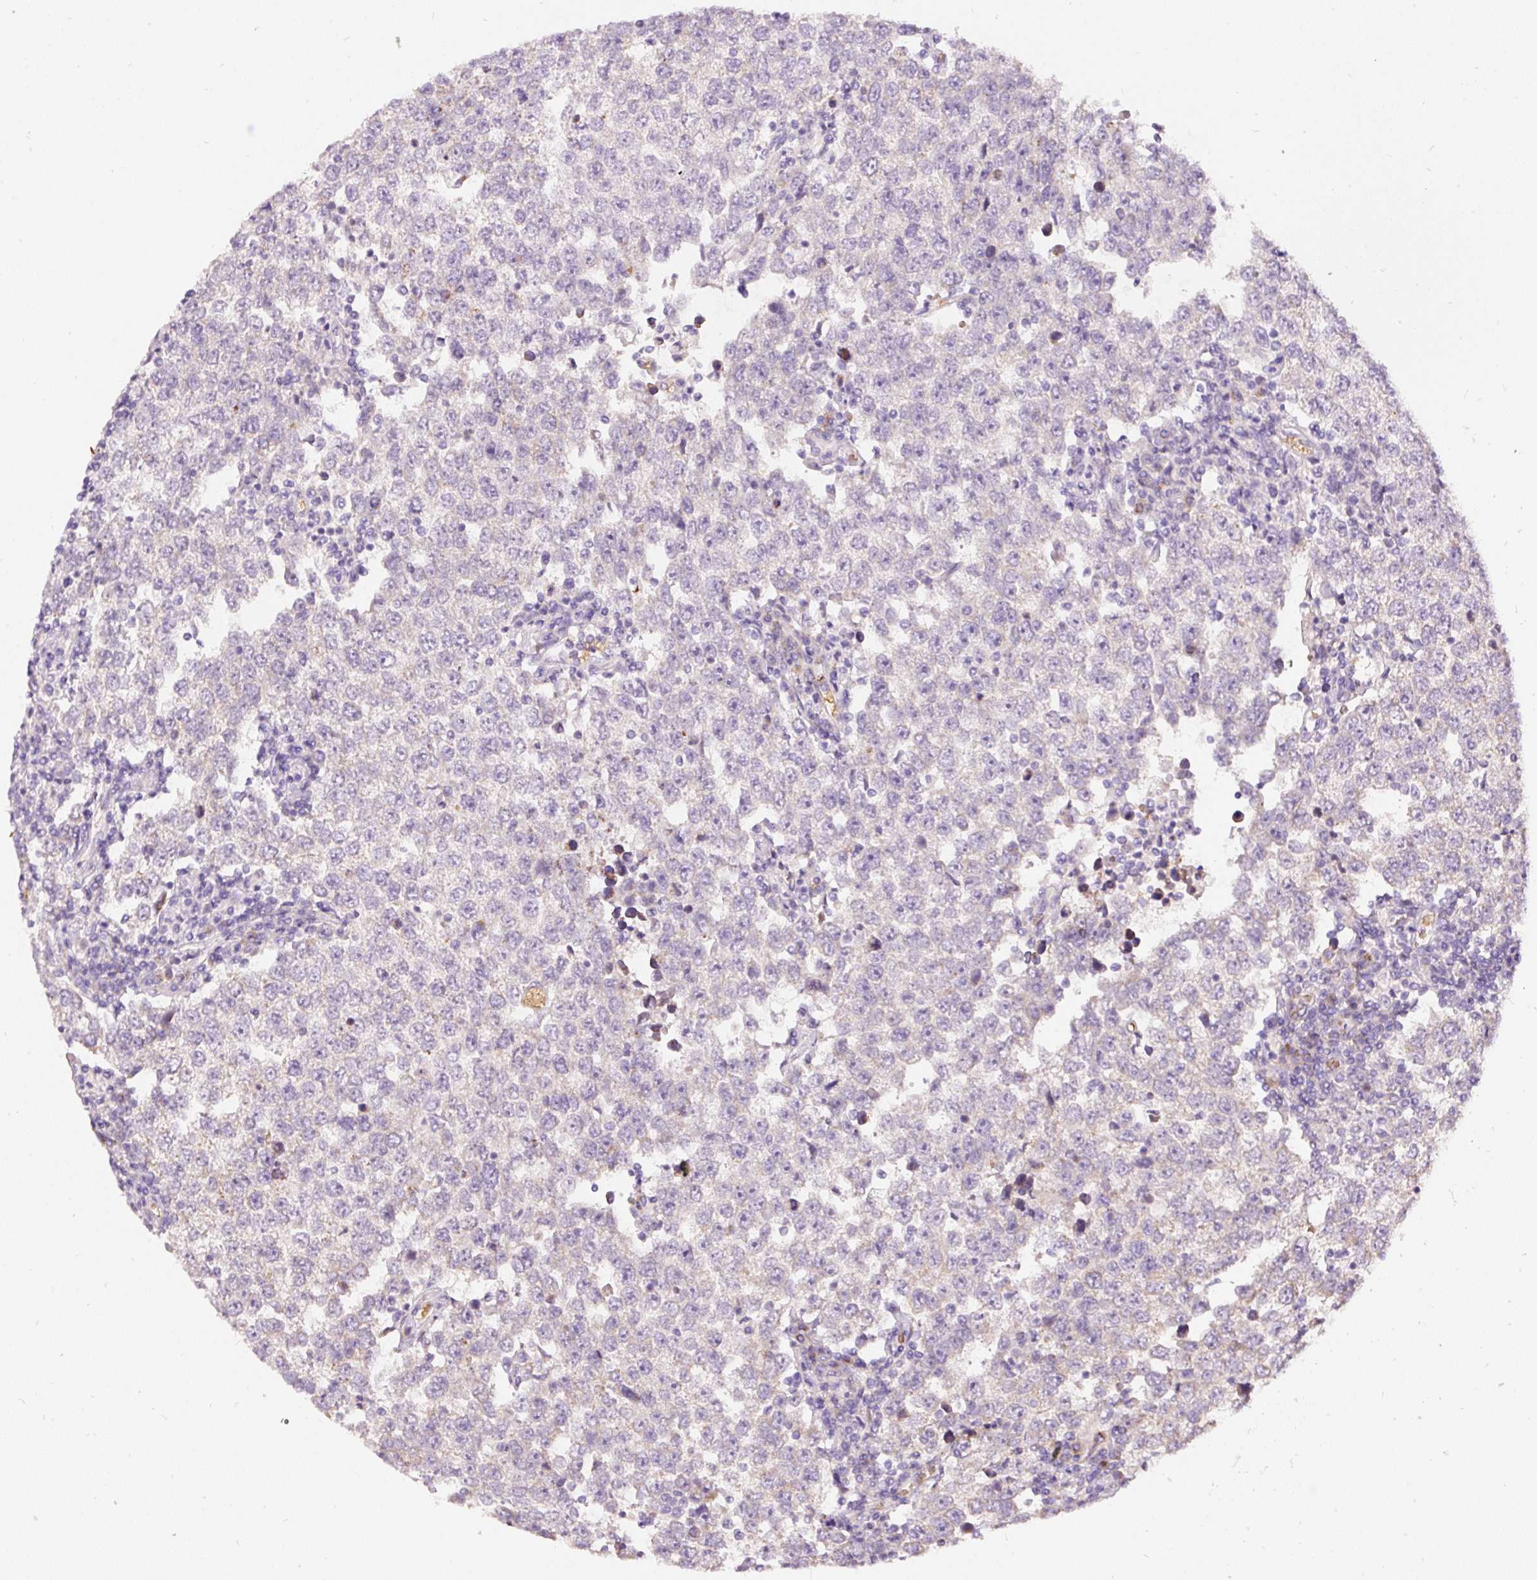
{"staining": {"intensity": "negative", "quantity": "none", "location": "none"}, "tissue": "testis cancer", "cell_type": "Tumor cells", "image_type": "cancer", "snomed": [{"axis": "morphology", "description": "Seminoma, NOS"}, {"axis": "morphology", "description": "Carcinoma, Embryonal, NOS"}, {"axis": "topography", "description": "Testis"}], "caption": "Immunohistochemistry image of human testis cancer stained for a protein (brown), which shows no staining in tumor cells.", "gene": "PRRC2A", "patient": {"sex": "male", "age": 28}}